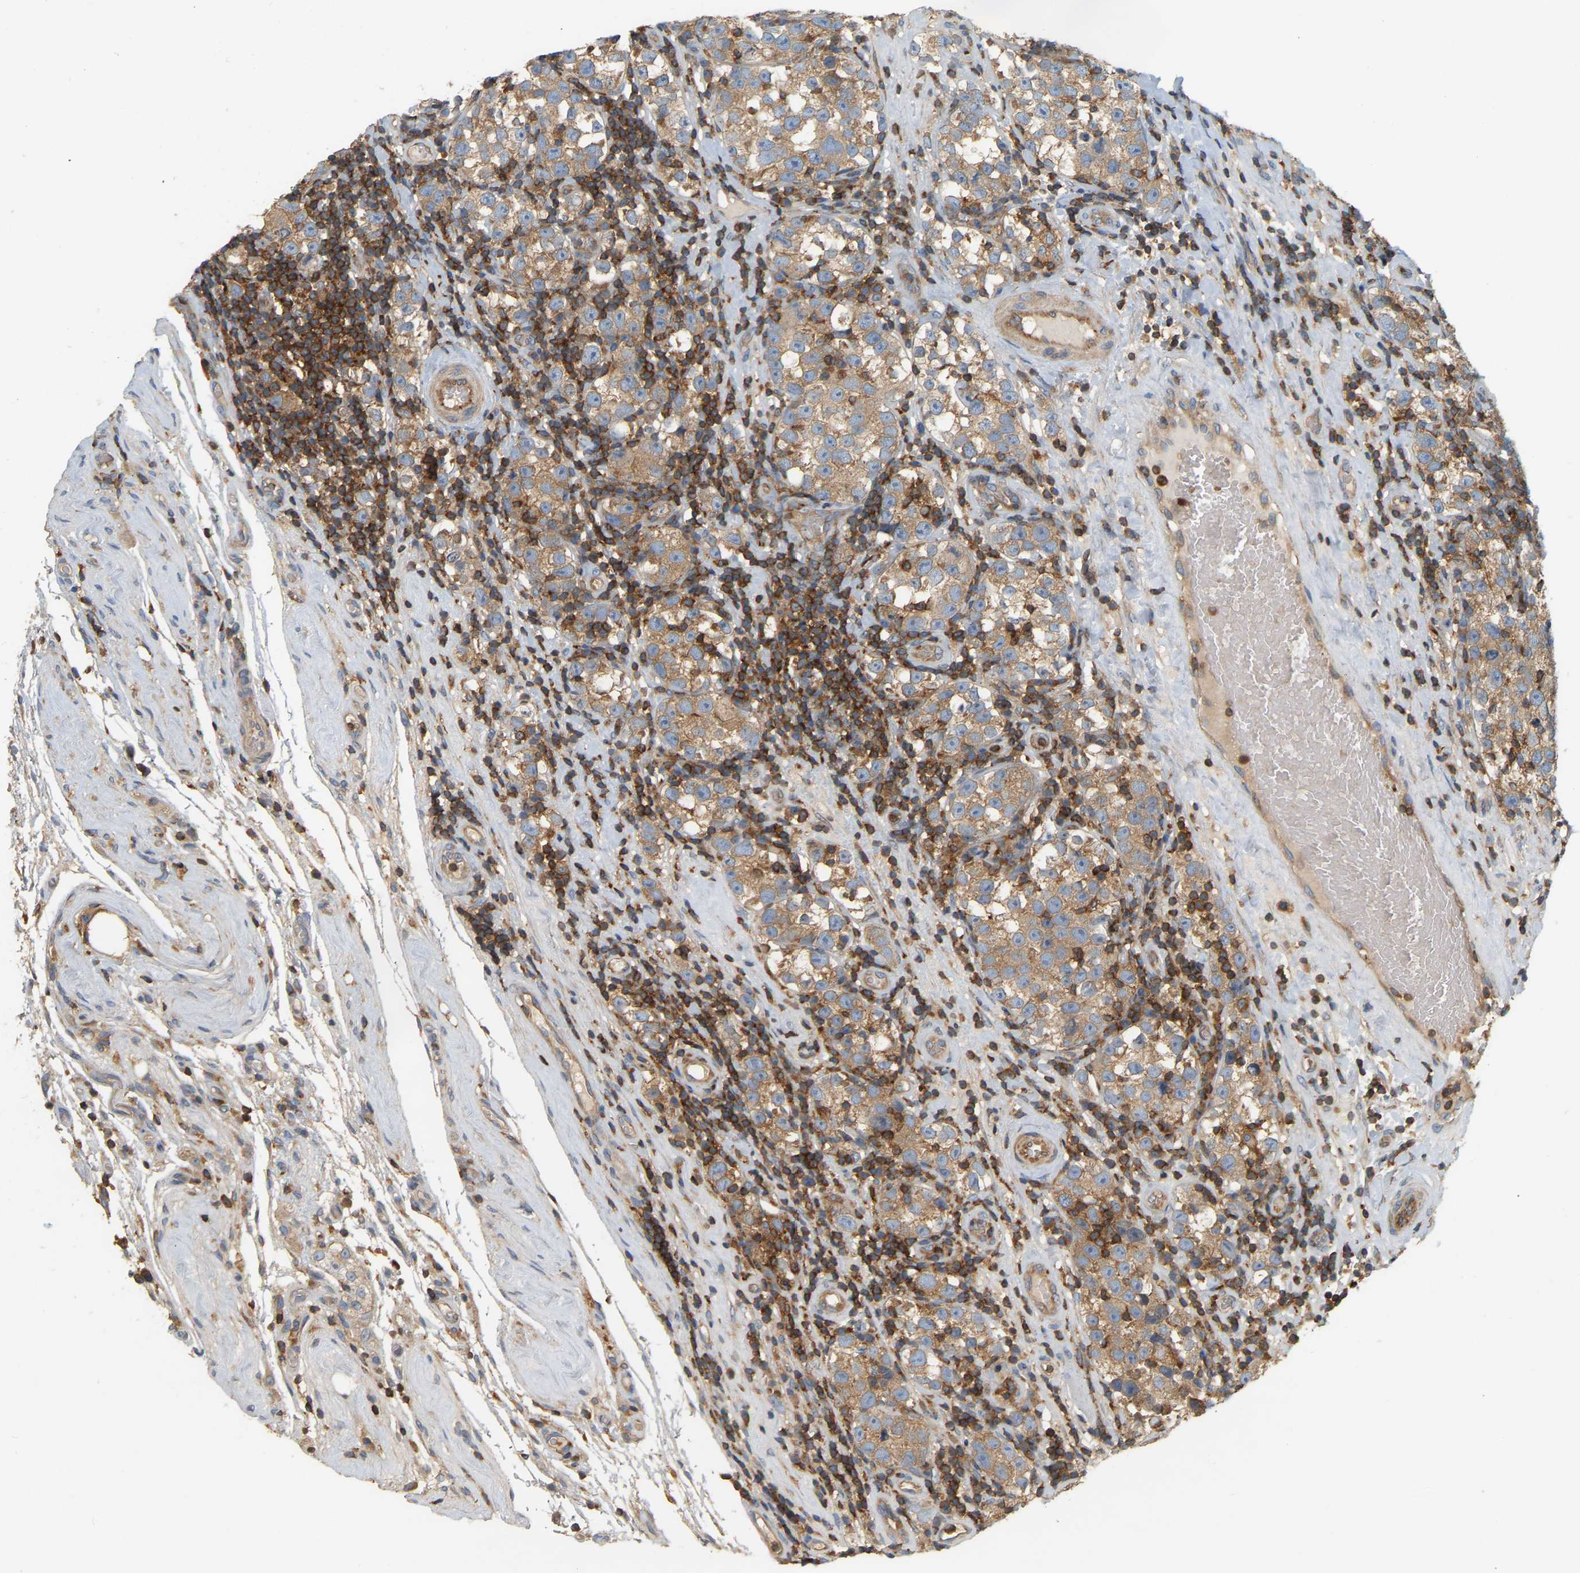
{"staining": {"intensity": "moderate", "quantity": ">75%", "location": "cytoplasmic/membranous"}, "tissue": "testis cancer", "cell_type": "Tumor cells", "image_type": "cancer", "snomed": [{"axis": "morphology", "description": "Normal tissue, NOS"}, {"axis": "morphology", "description": "Seminoma, NOS"}, {"axis": "topography", "description": "Testis"}], "caption": "A medium amount of moderate cytoplasmic/membranous expression is appreciated in about >75% of tumor cells in testis cancer (seminoma) tissue.", "gene": "AKAP13", "patient": {"sex": "male", "age": 43}}